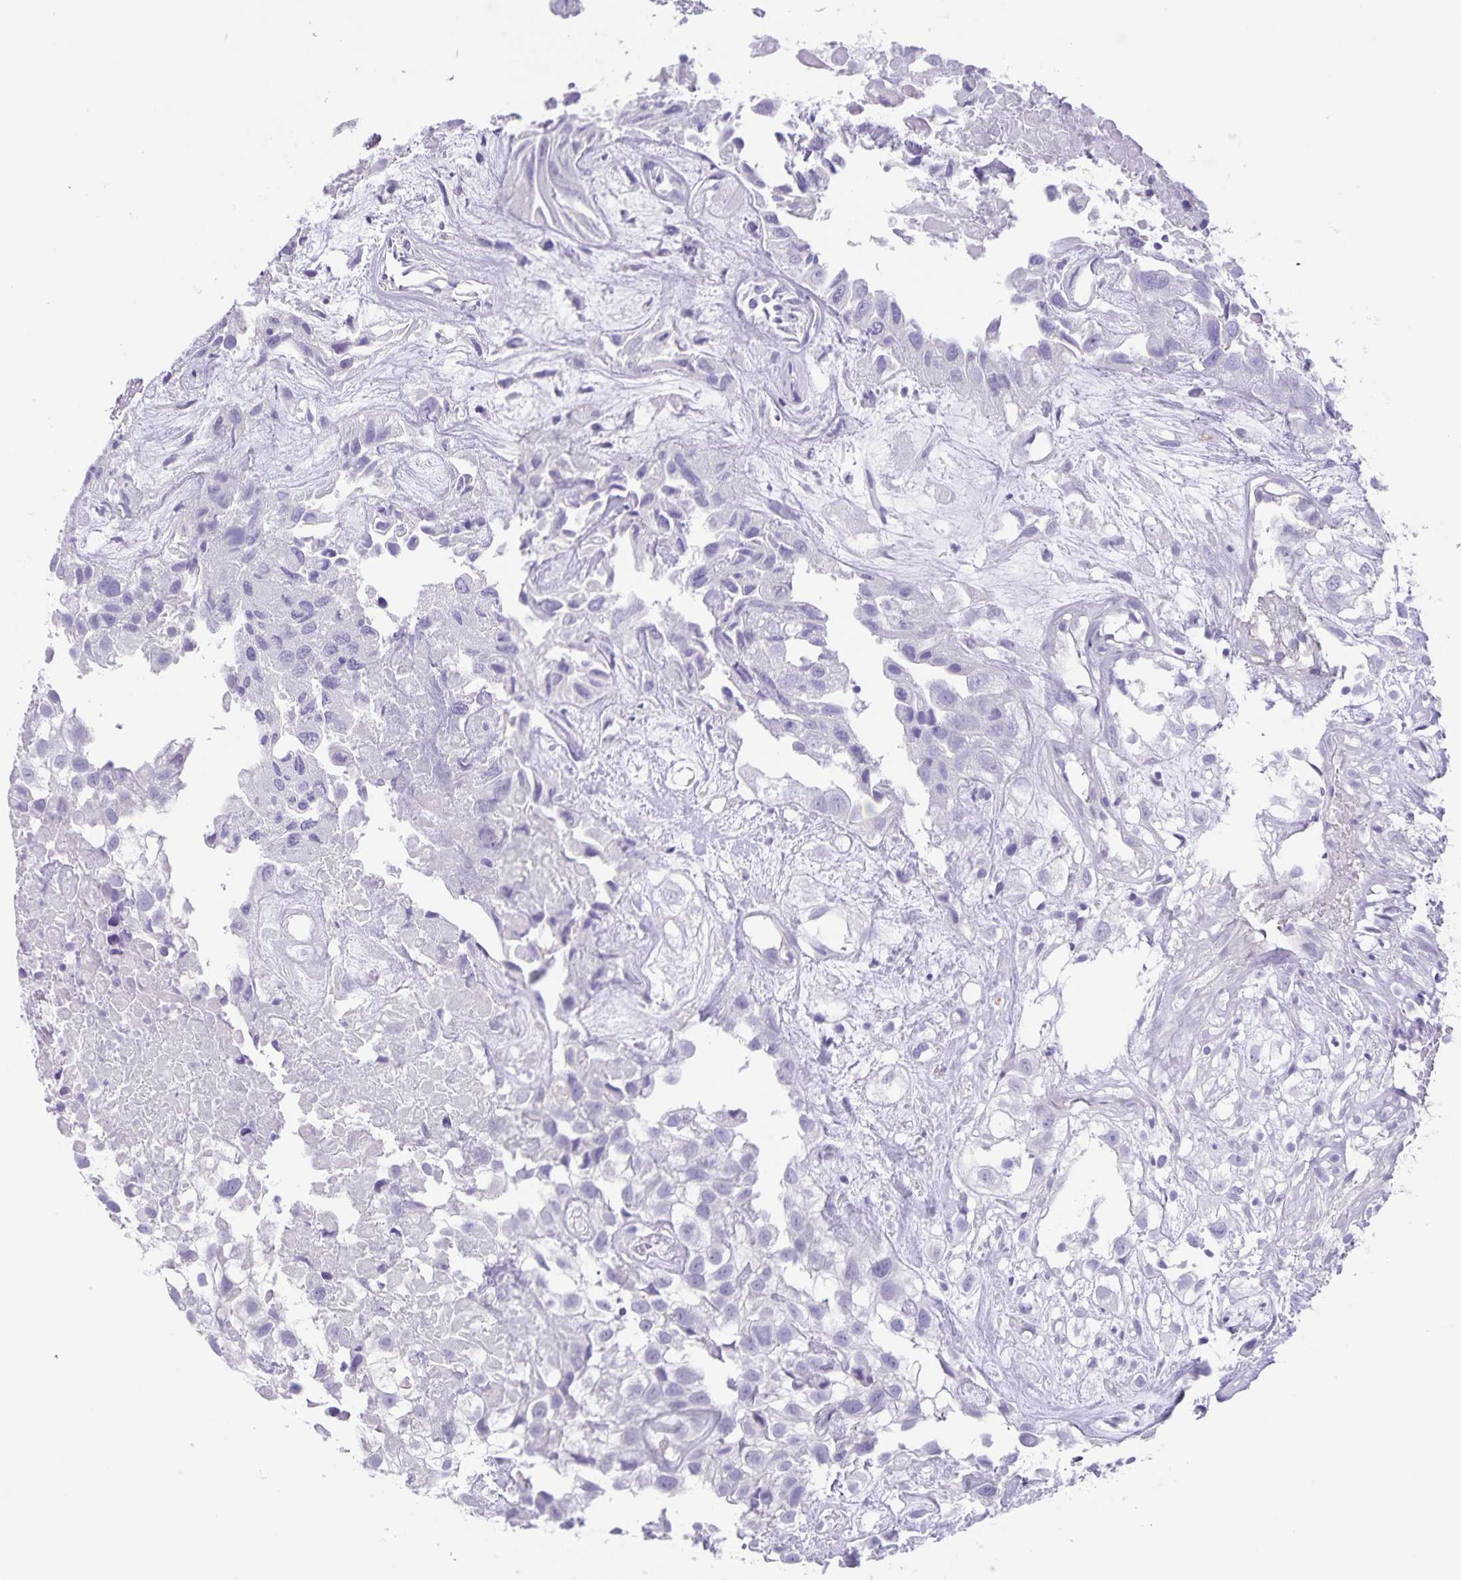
{"staining": {"intensity": "negative", "quantity": "none", "location": "none"}, "tissue": "urothelial cancer", "cell_type": "Tumor cells", "image_type": "cancer", "snomed": [{"axis": "morphology", "description": "Urothelial carcinoma, High grade"}, {"axis": "topography", "description": "Urinary bladder"}], "caption": "The micrograph displays no significant expression in tumor cells of urothelial carcinoma (high-grade).", "gene": "C11orf42", "patient": {"sex": "male", "age": 56}}